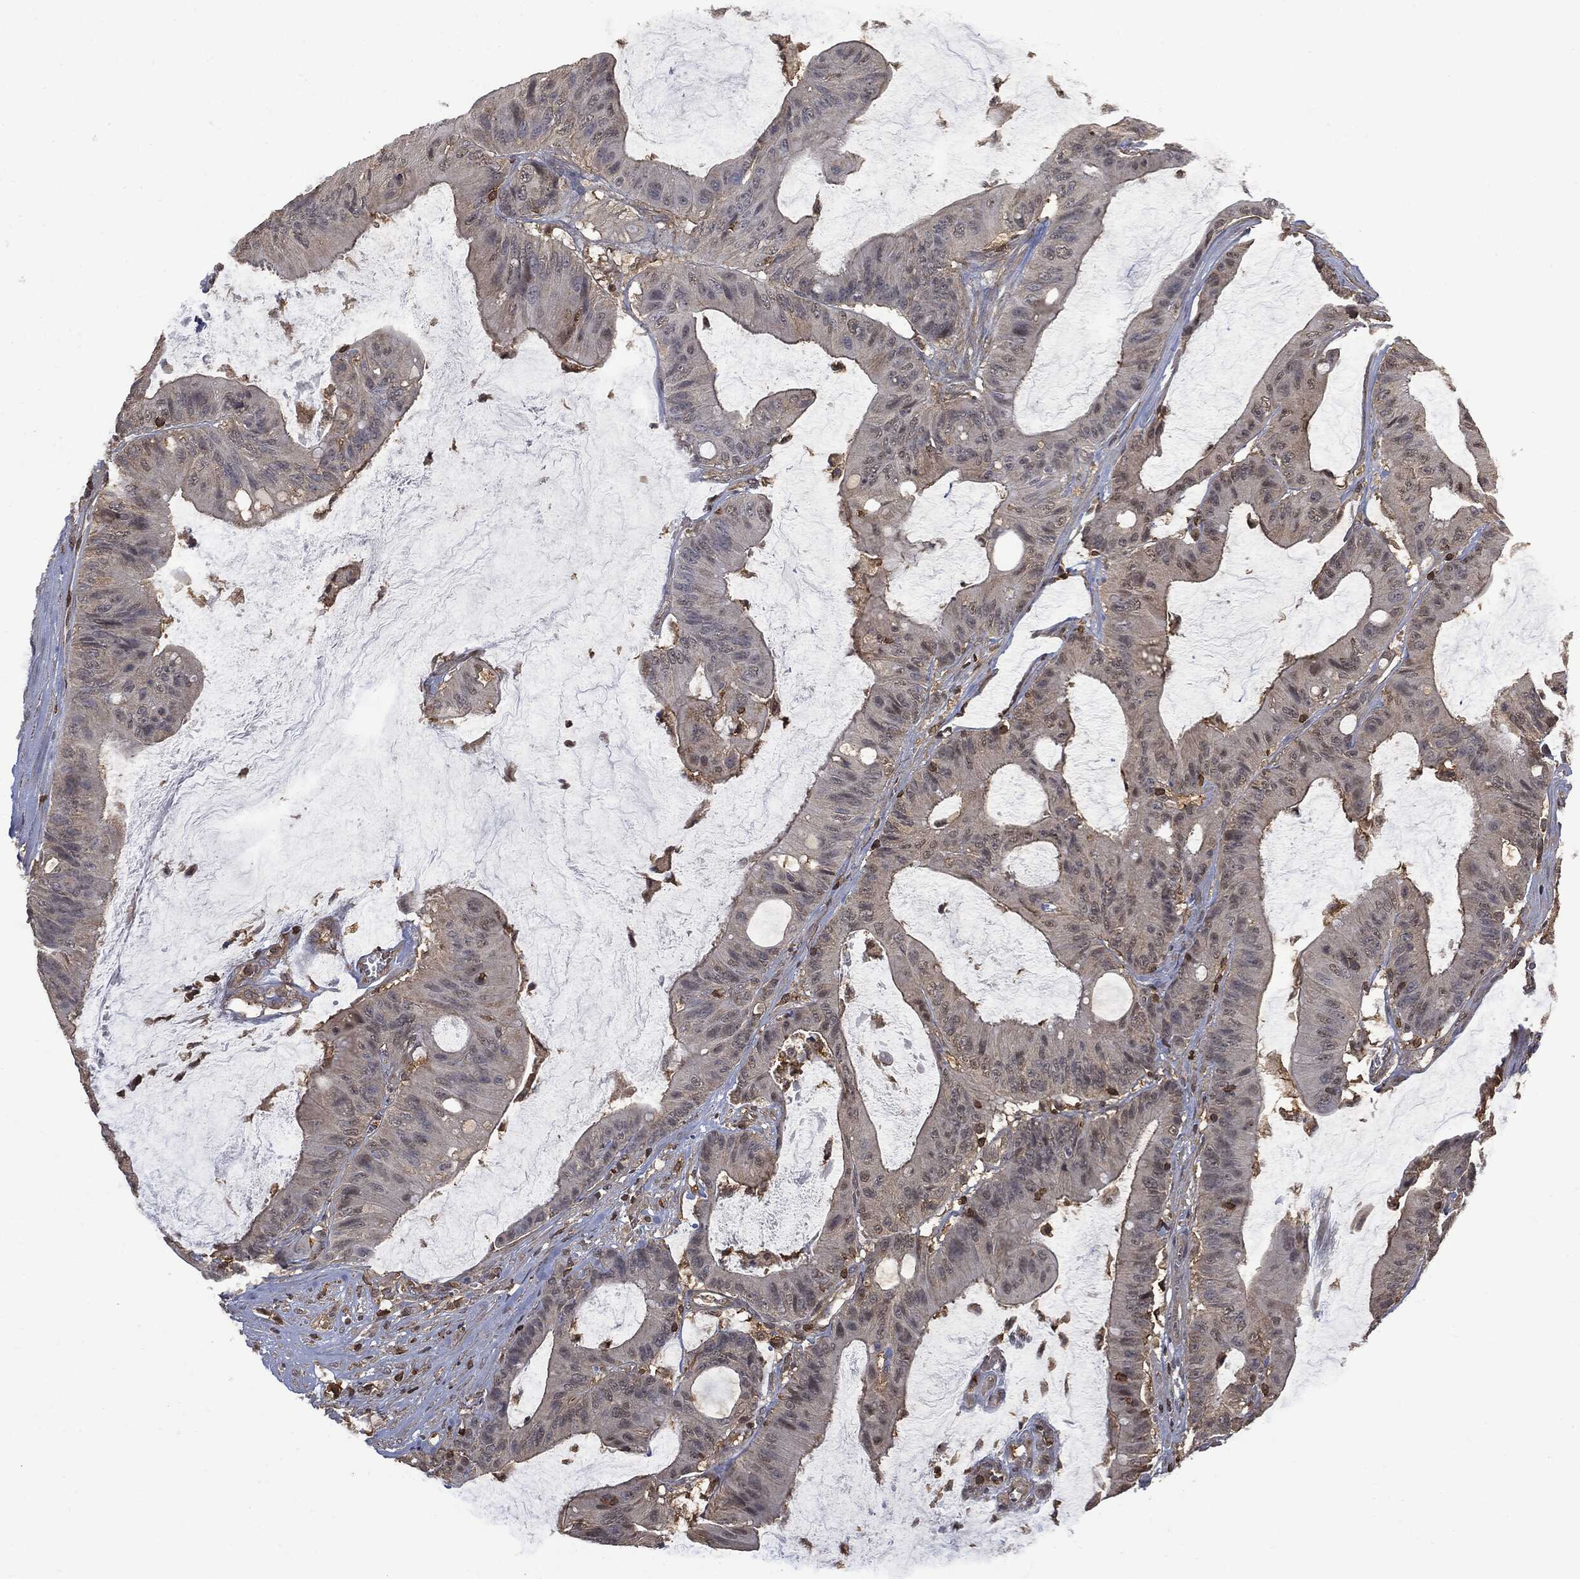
{"staining": {"intensity": "negative", "quantity": "none", "location": "none"}, "tissue": "colorectal cancer", "cell_type": "Tumor cells", "image_type": "cancer", "snomed": [{"axis": "morphology", "description": "Adenocarcinoma, NOS"}, {"axis": "topography", "description": "Colon"}], "caption": "The image shows no significant expression in tumor cells of colorectal cancer (adenocarcinoma).", "gene": "PSMB10", "patient": {"sex": "female", "age": 69}}